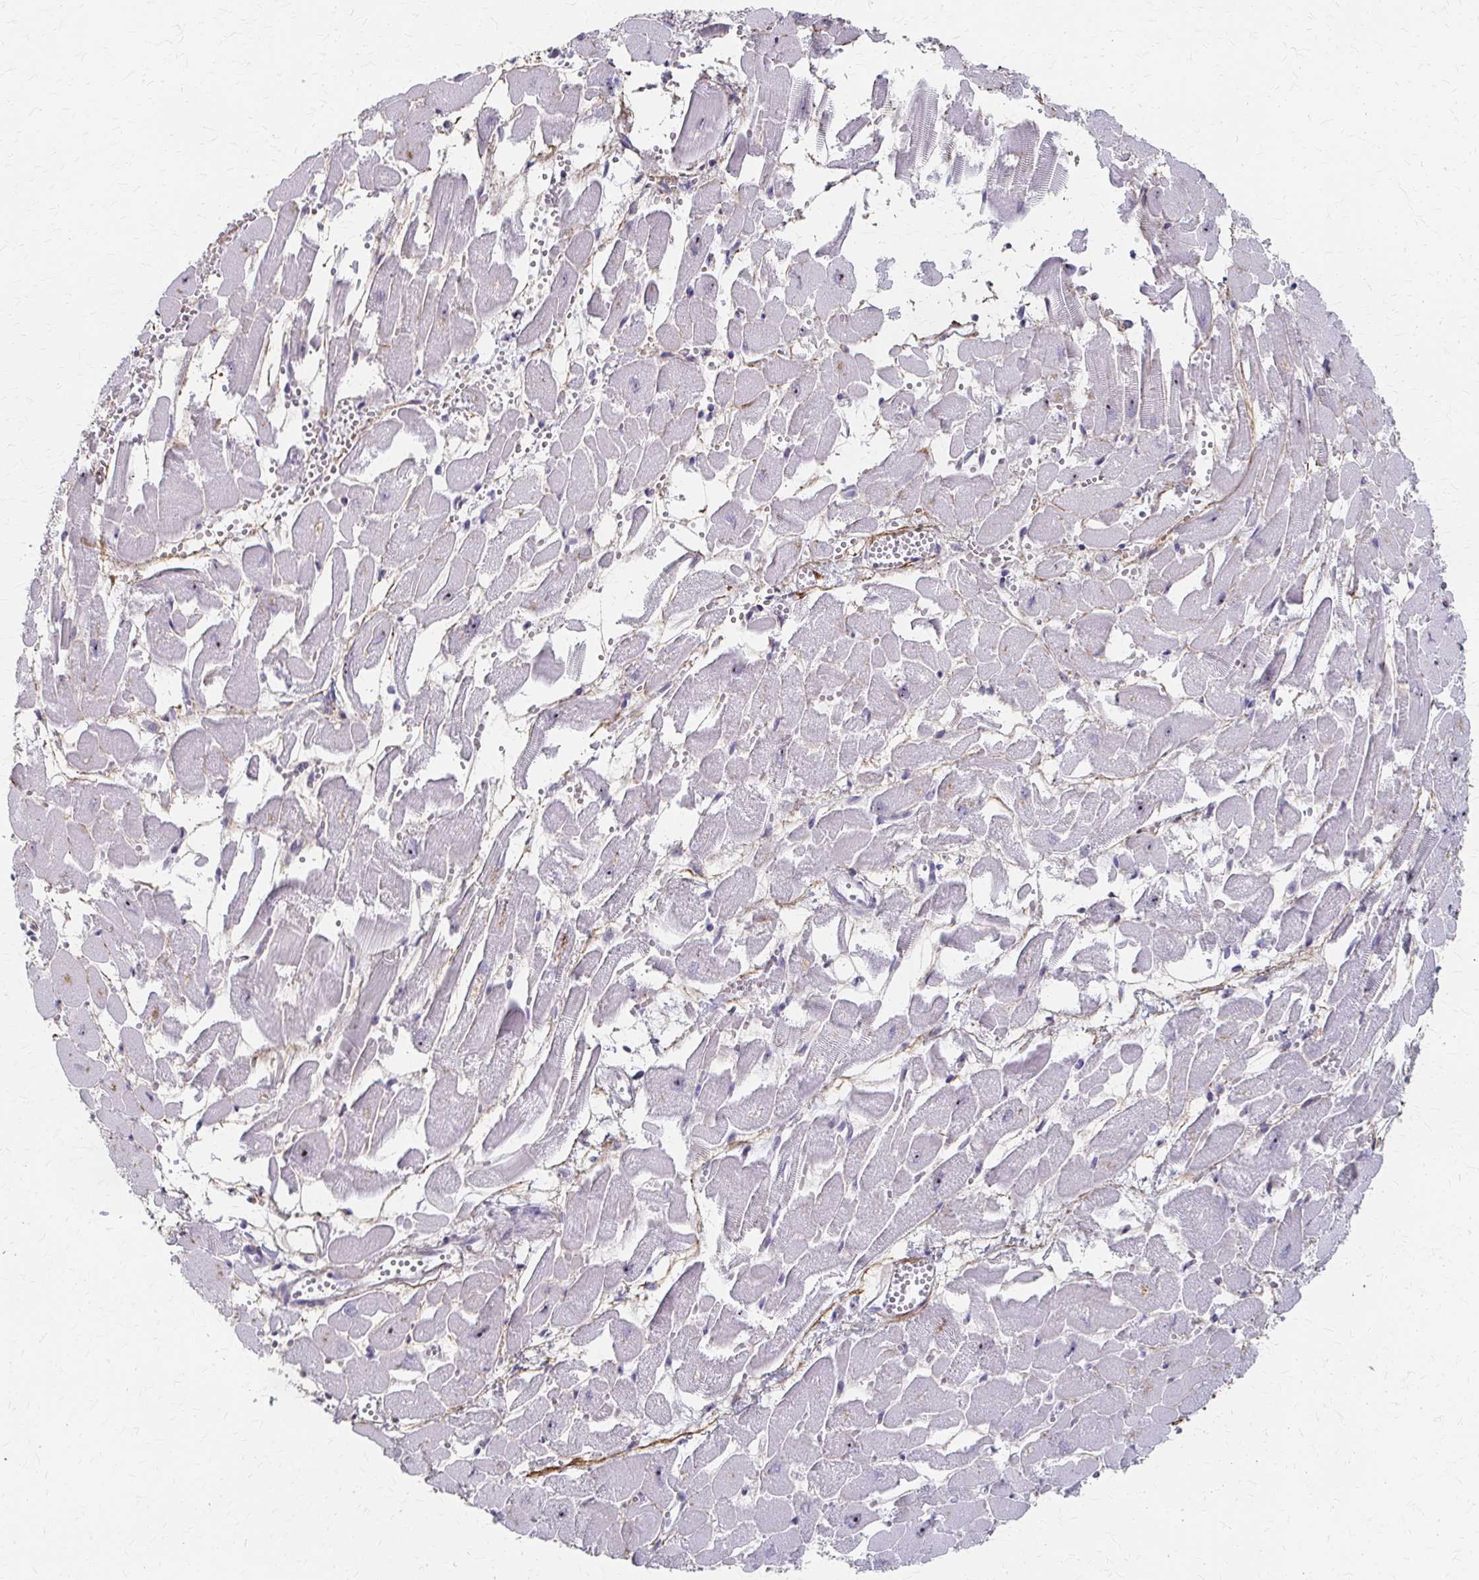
{"staining": {"intensity": "moderate", "quantity": "<25%", "location": "cytoplasmic/membranous"}, "tissue": "heart muscle", "cell_type": "Cardiomyocytes", "image_type": "normal", "snomed": [{"axis": "morphology", "description": "Normal tissue, NOS"}, {"axis": "topography", "description": "Heart"}], "caption": "A brown stain labels moderate cytoplasmic/membranous positivity of a protein in cardiomyocytes of benign human heart muscle. (brown staining indicates protein expression, while blue staining denotes nuclei).", "gene": "PES1", "patient": {"sex": "female", "age": 52}}